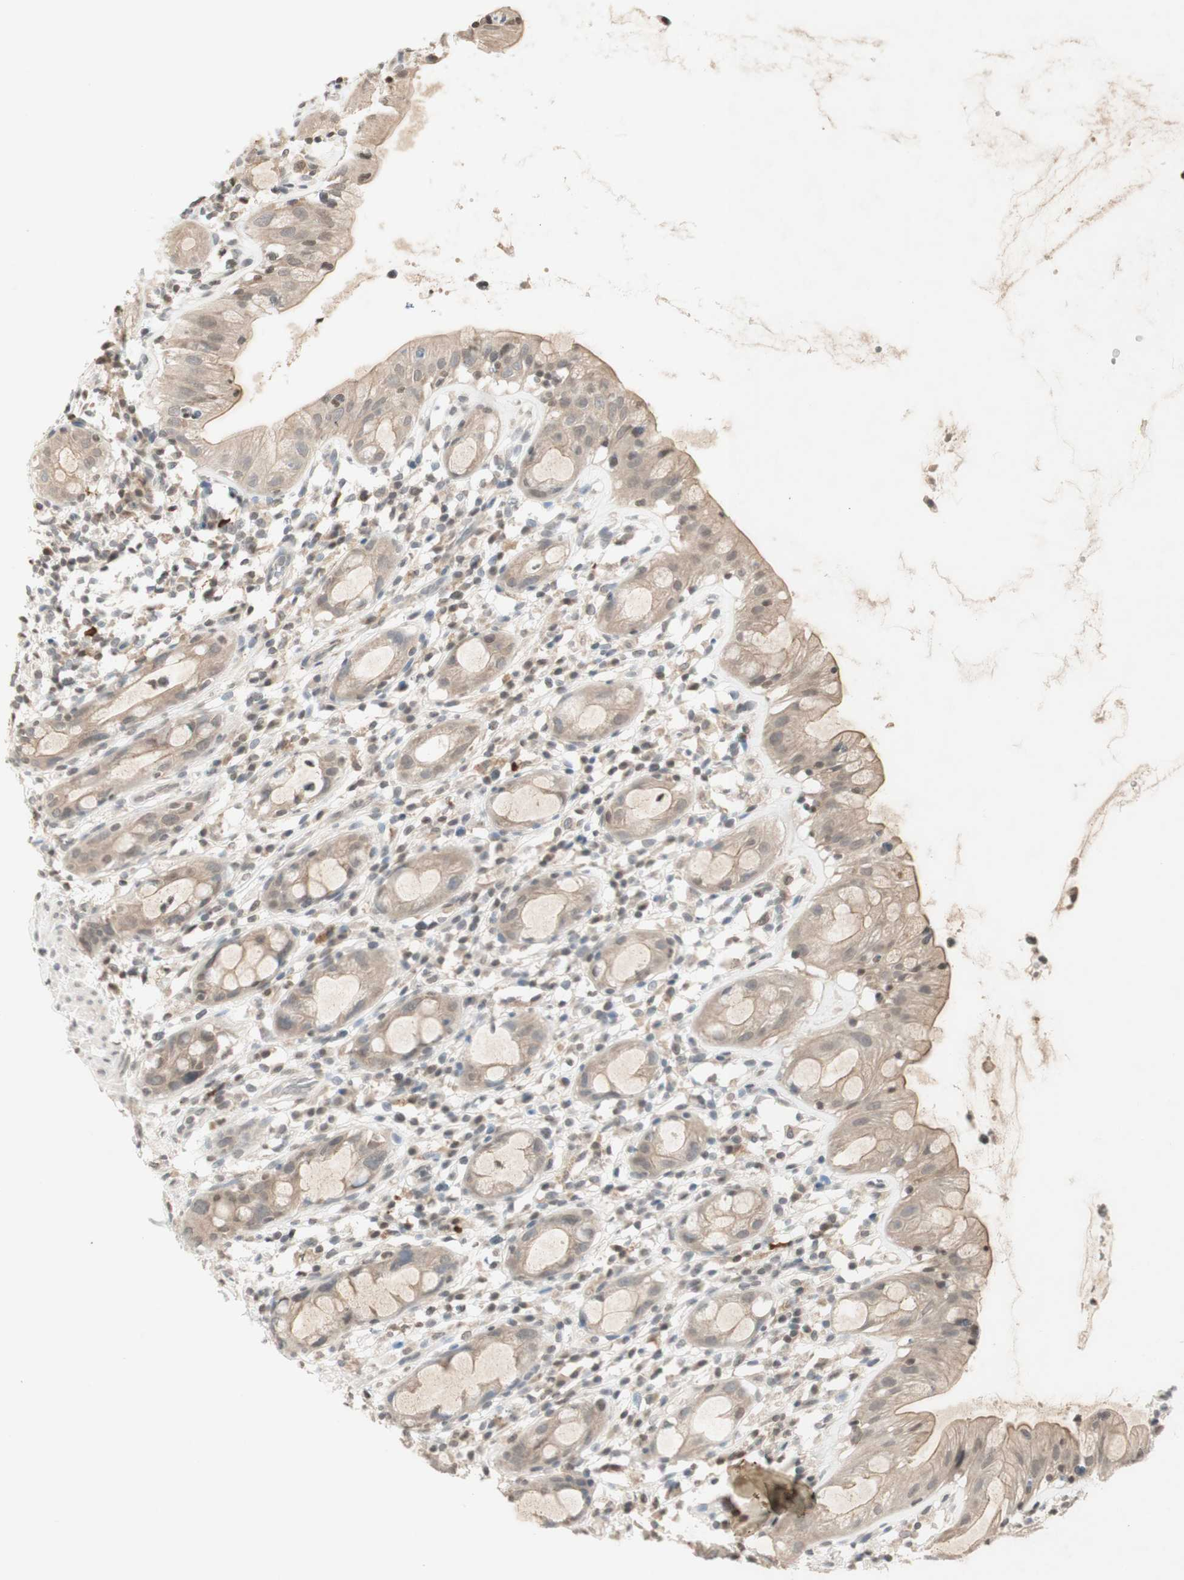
{"staining": {"intensity": "weak", "quantity": ">75%", "location": "cytoplasmic/membranous"}, "tissue": "rectum", "cell_type": "Glandular cells", "image_type": "normal", "snomed": [{"axis": "morphology", "description": "Normal tissue, NOS"}, {"axis": "topography", "description": "Rectum"}], "caption": "Rectum stained with immunohistochemistry (IHC) displays weak cytoplasmic/membranous staining in approximately >75% of glandular cells. (Stains: DAB (3,3'-diaminobenzidine) in brown, nuclei in blue, Microscopy: brightfield microscopy at high magnification).", "gene": "GLI1", "patient": {"sex": "male", "age": 44}}